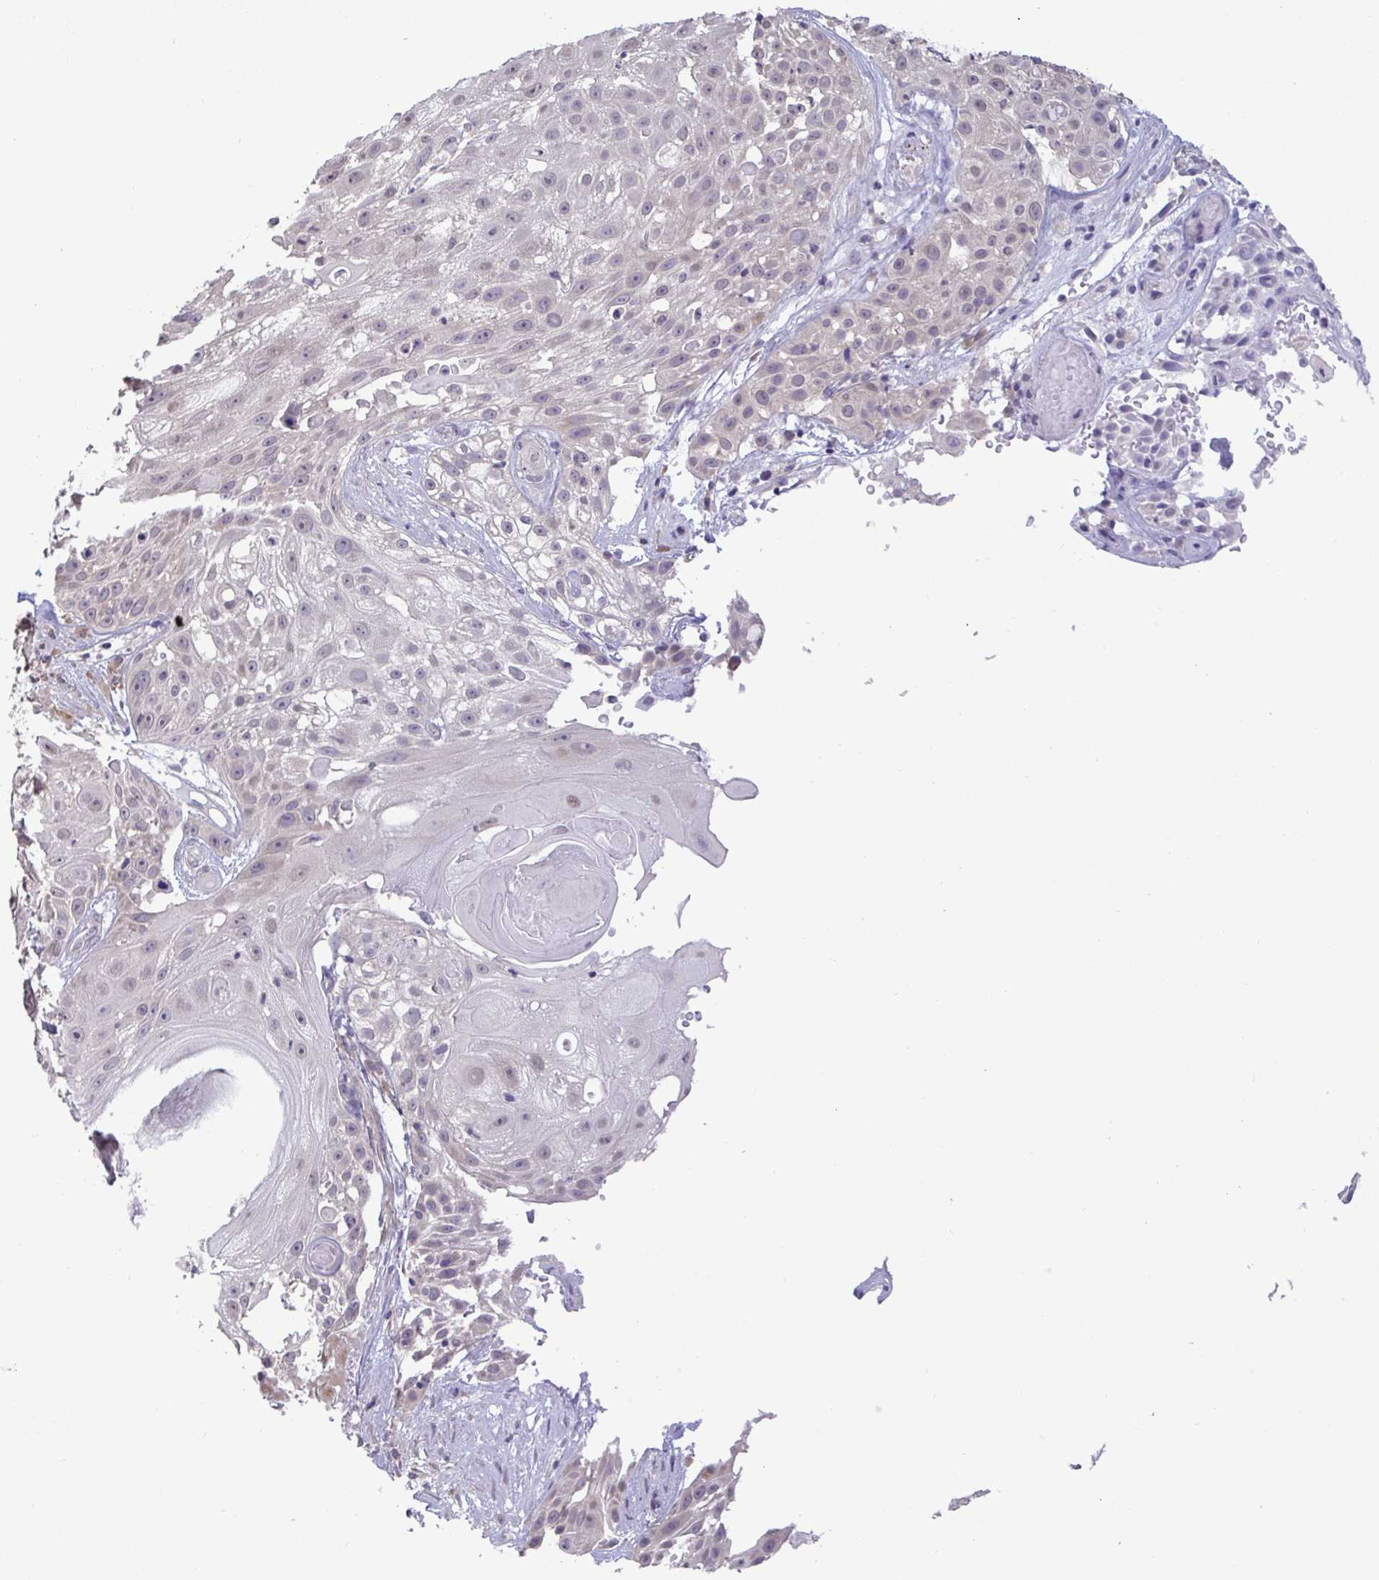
{"staining": {"intensity": "weak", "quantity": "<25%", "location": "nuclear"}, "tissue": "skin cancer", "cell_type": "Tumor cells", "image_type": "cancer", "snomed": [{"axis": "morphology", "description": "Squamous cell carcinoma, NOS"}, {"axis": "topography", "description": "Skin"}], "caption": "The image demonstrates no staining of tumor cells in skin cancer. Brightfield microscopy of IHC stained with DAB (brown) and hematoxylin (blue), captured at high magnification.", "gene": "TMEM41A", "patient": {"sex": "female", "age": 86}}